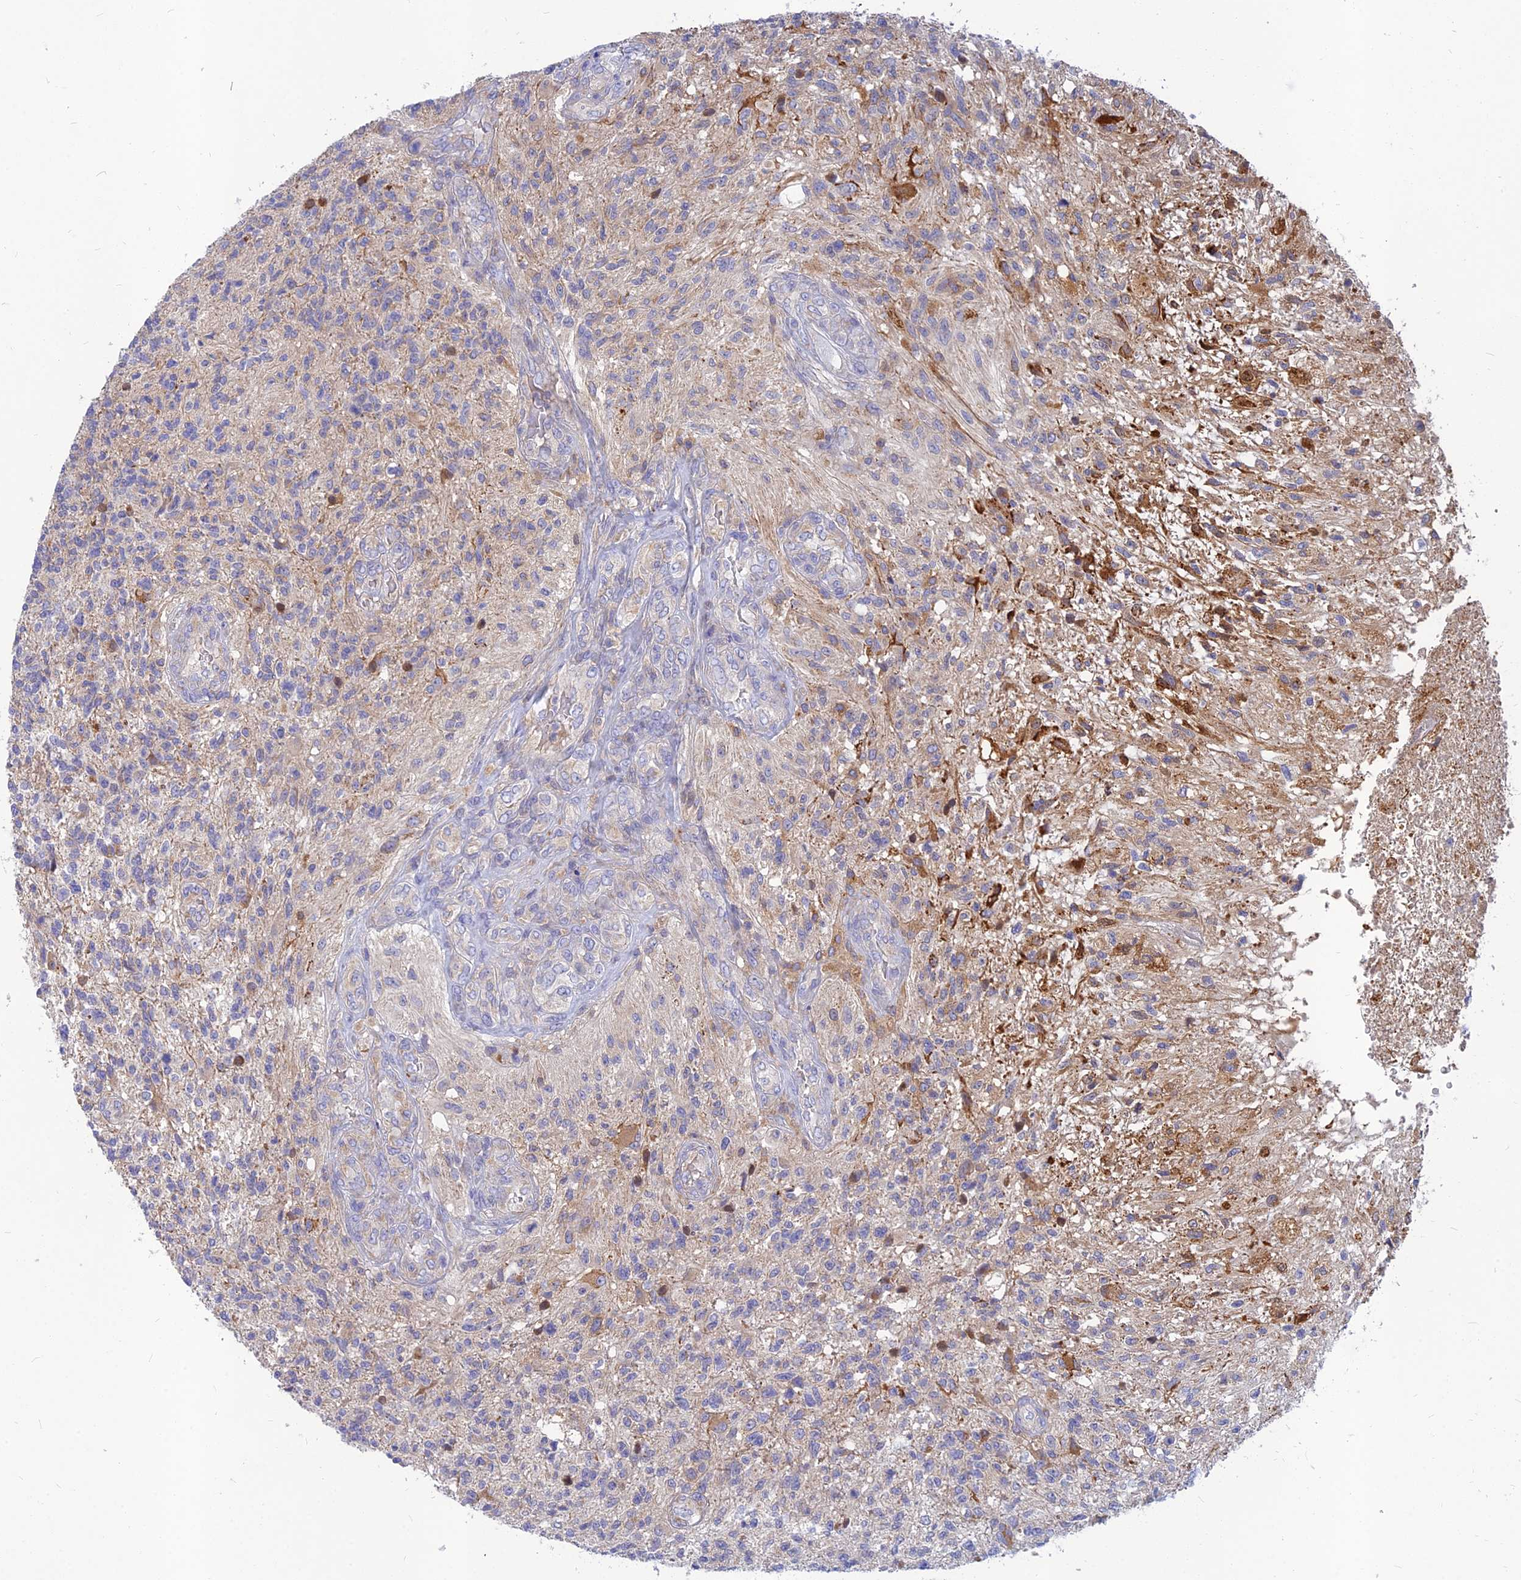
{"staining": {"intensity": "moderate", "quantity": "<25%", "location": "cytoplasmic/membranous"}, "tissue": "glioma", "cell_type": "Tumor cells", "image_type": "cancer", "snomed": [{"axis": "morphology", "description": "Glioma, malignant, High grade"}, {"axis": "topography", "description": "Brain"}], "caption": "Human malignant glioma (high-grade) stained for a protein (brown) shows moderate cytoplasmic/membranous positive expression in approximately <25% of tumor cells.", "gene": "CACNA1B", "patient": {"sex": "male", "age": 56}}